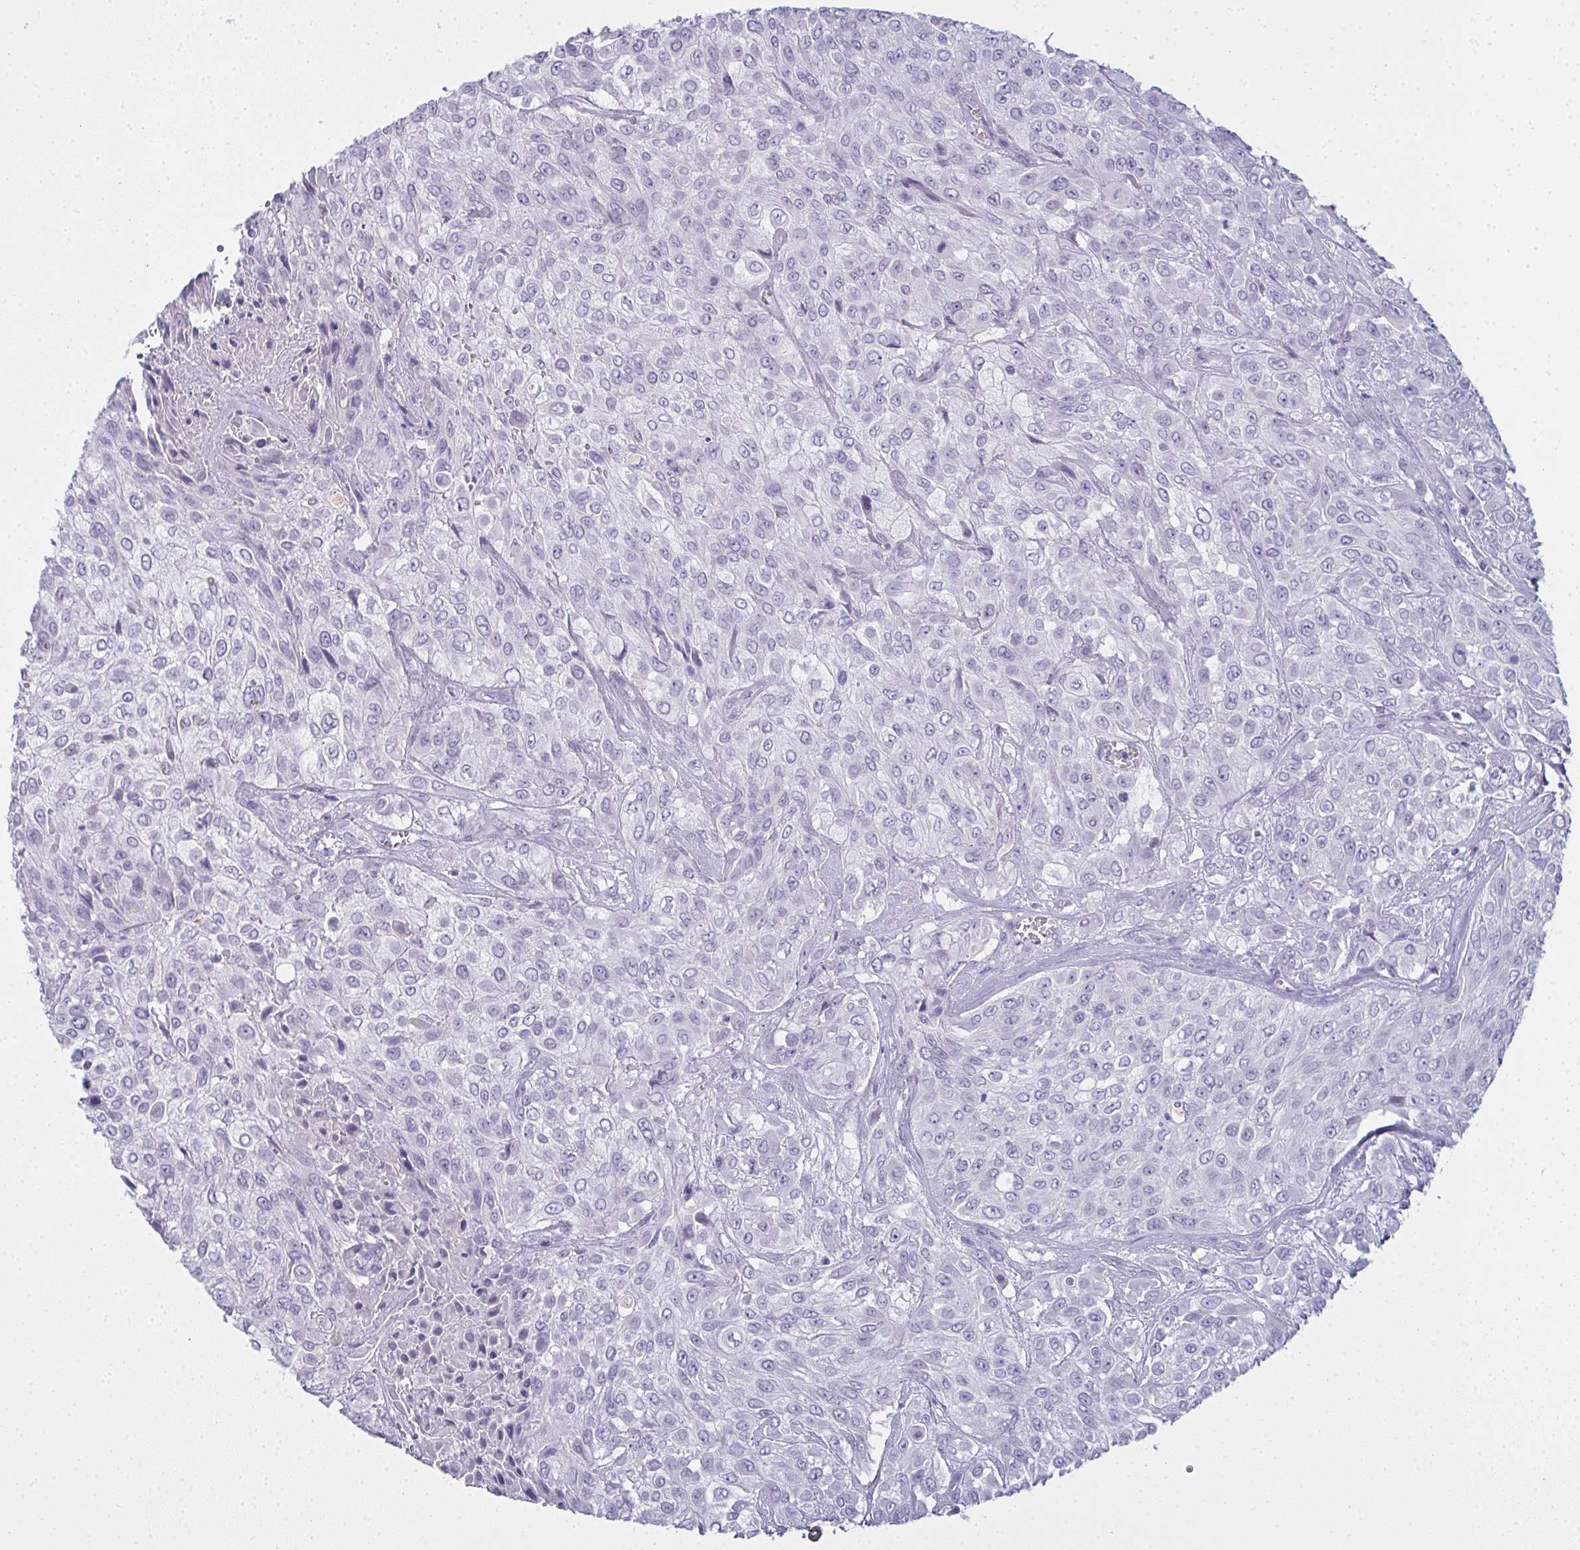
{"staining": {"intensity": "negative", "quantity": "none", "location": "none"}, "tissue": "urothelial cancer", "cell_type": "Tumor cells", "image_type": "cancer", "snomed": [{"axis": "morphology", "description": "Urothelial carcinoma, High grade"}, {"axis": "topography", "description": "Urinary bladder"}], "caption": "Immunohistochemistry (IHC) of human urothelial cancer reveals no positivity in tumor cells. (Immunohistochemistry (IHC), brightfield microscopy, high magnification).", "gene": "SLC36A2", "patient": {"sex": "male", "age": 57}}